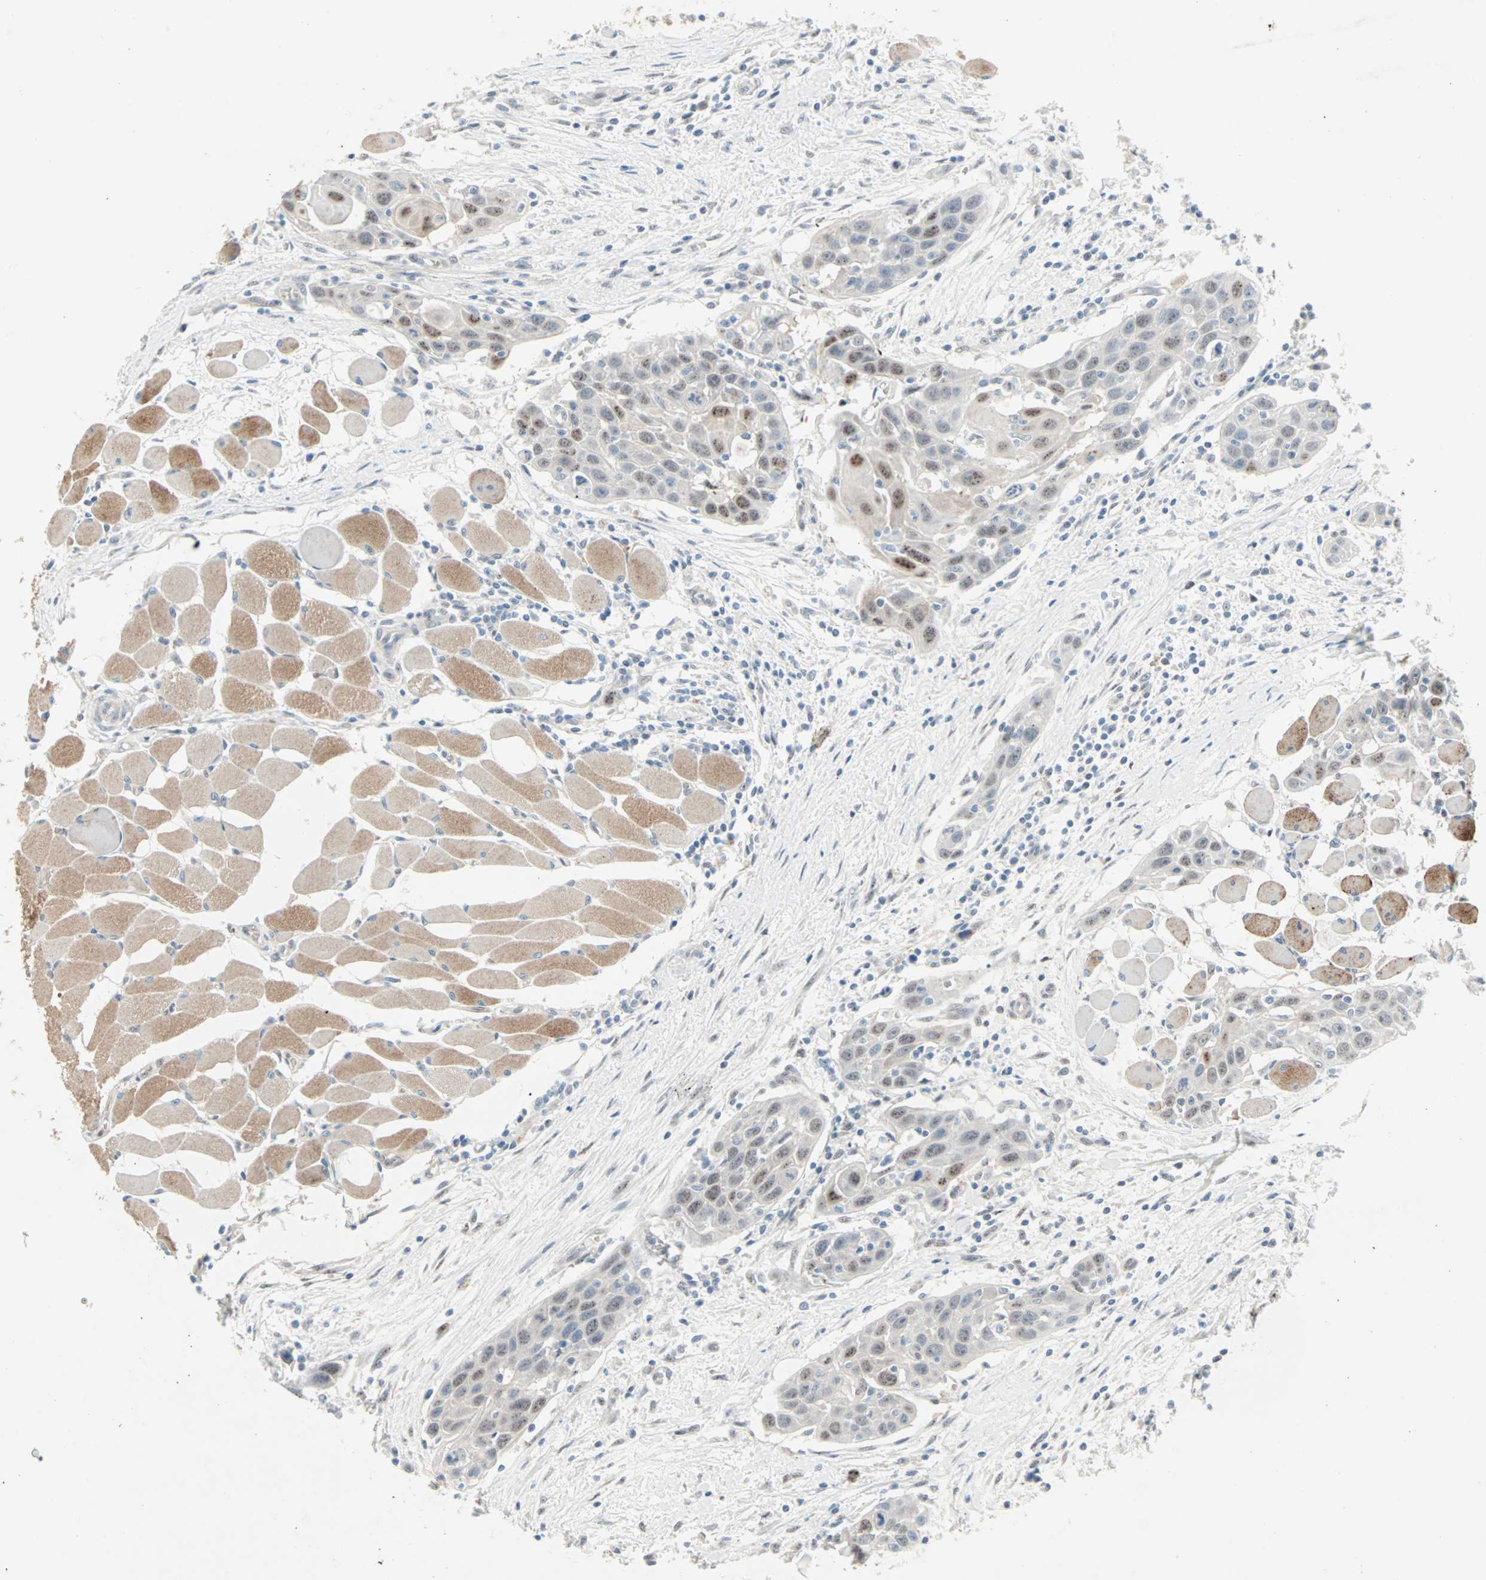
{"staining": {"intensity": "moderate", "quantity": "25%-75%", "location": "nuclear"}, "tissue": "head and neck cancer", "cell_type": "Tumor cells", "image_type": "cancer", "snomed": [{"axis": "morphology", "description": "Squamous cell carcinoma, NOS"}, {"axis": "topography", "description": "Oral tissue"}, {"axis": "topography", "description": "Head-Neck"}], "caption": "Immunohistochemistry (DAB (3,3'-diaminobenzidine)) staining of head and neck cancer demonstrates moderate nuclear protein positivity in approximately 25%-75% of tumor cells.", "gene": "CAND2", "patient": {"sex": "female", "age": 50}}